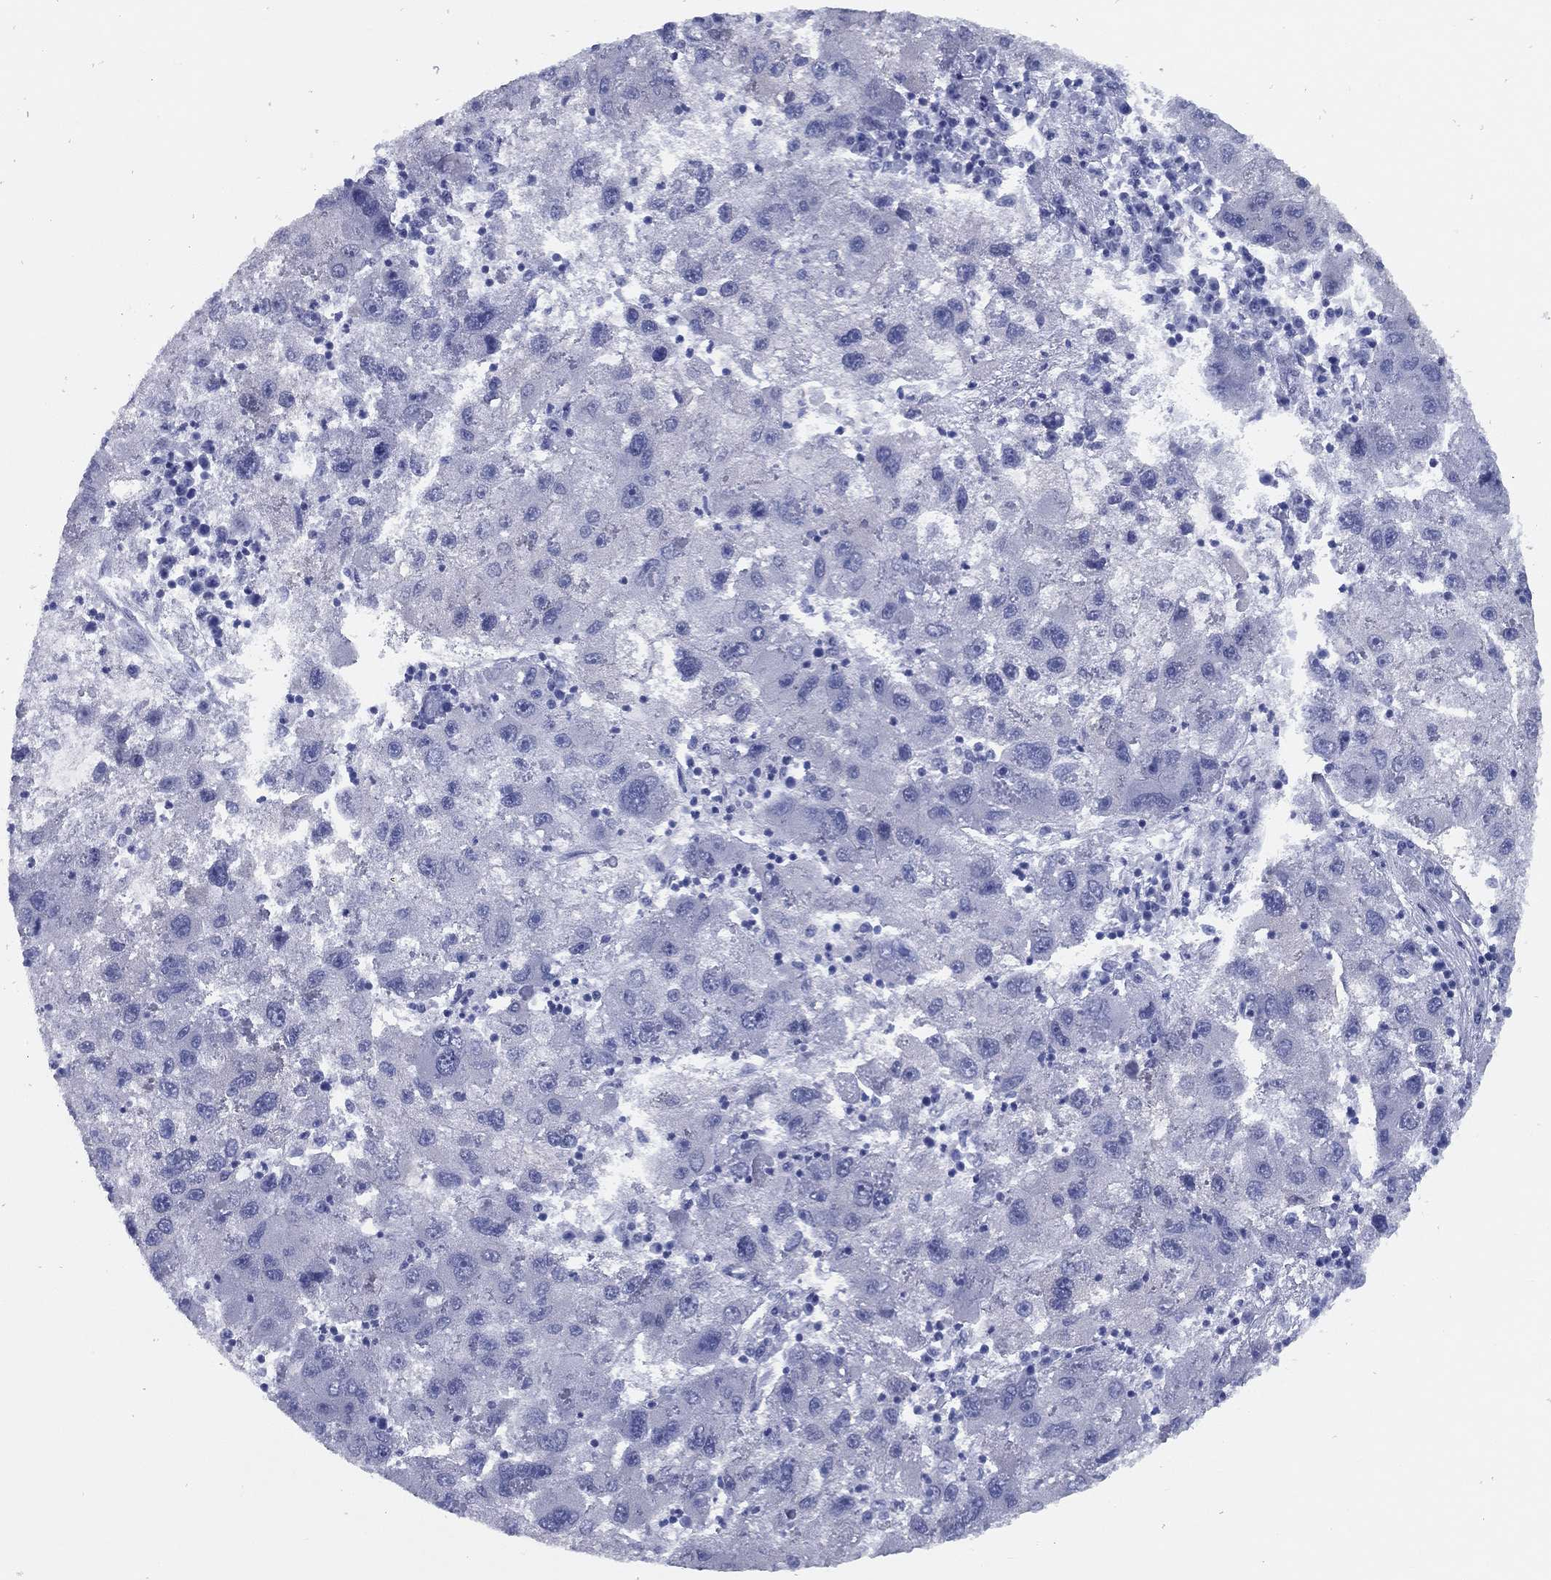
{"staining": {"intensity": "negative", "quantity": "none", "location": "none"}, "tissue": "liver cancer", "cell_type": "Tumor cells", "image_type": "cancer", "snomed": [{"axis": "morphology", "description": "Carcinoma, Hepatocellular, NOS"}, {"axis": "topography", "description": "Liver"}], "caption": "This histopathology image is of hepatocellular carcinoma (liver) stained with IHC to label a protein in brown with the nuclei are counter-stained blue. There is no staining in tumor cells. (DAB (3,3'-diaminobenzidine) immunohistochemistry (IHC) with hematoxylin counter stain).", "gene": "TMEM252", "patient": {"sex": "male", "age": 75}}